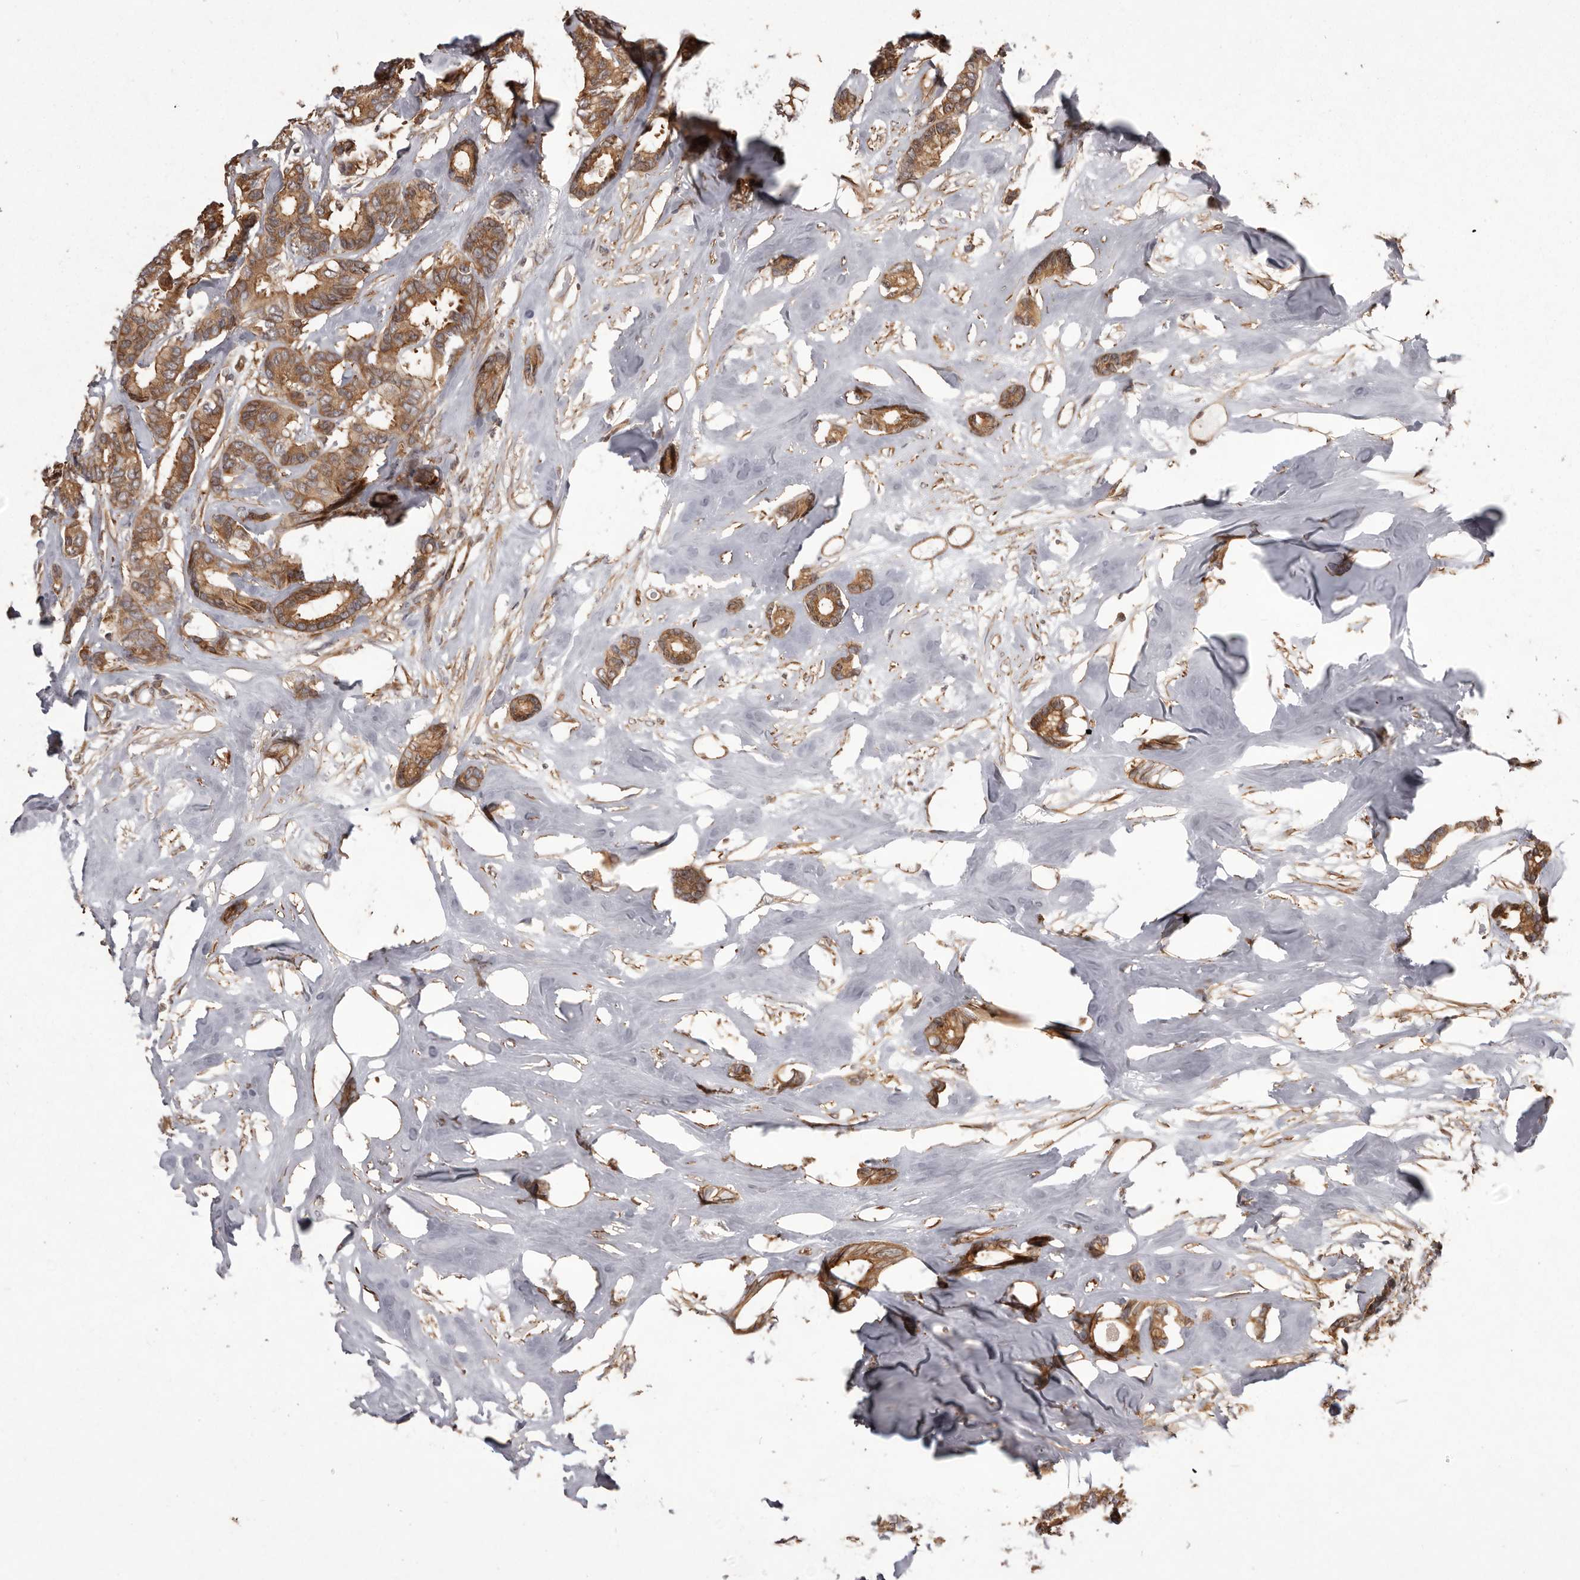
{"staining": {"intensity": "moderate", "quantity": ">75%", "location": "cytoplasmic/membranous"}, "tissue": "breast cancer", "cell_type": "Tumor cells", "image_type": "cancer", "snomed": [{"axis": "morphology", "description": "Duct carcinoma"}, {"axis": "topography", "description": "Breast"}], "caption": "The immunohistochemical stain shows moderate cytoplasmic/membranous staining in tumor cells of breast cancer tissue.", "gene": "NFKBIA", "patient": {"sex": "female", "age": 87}}